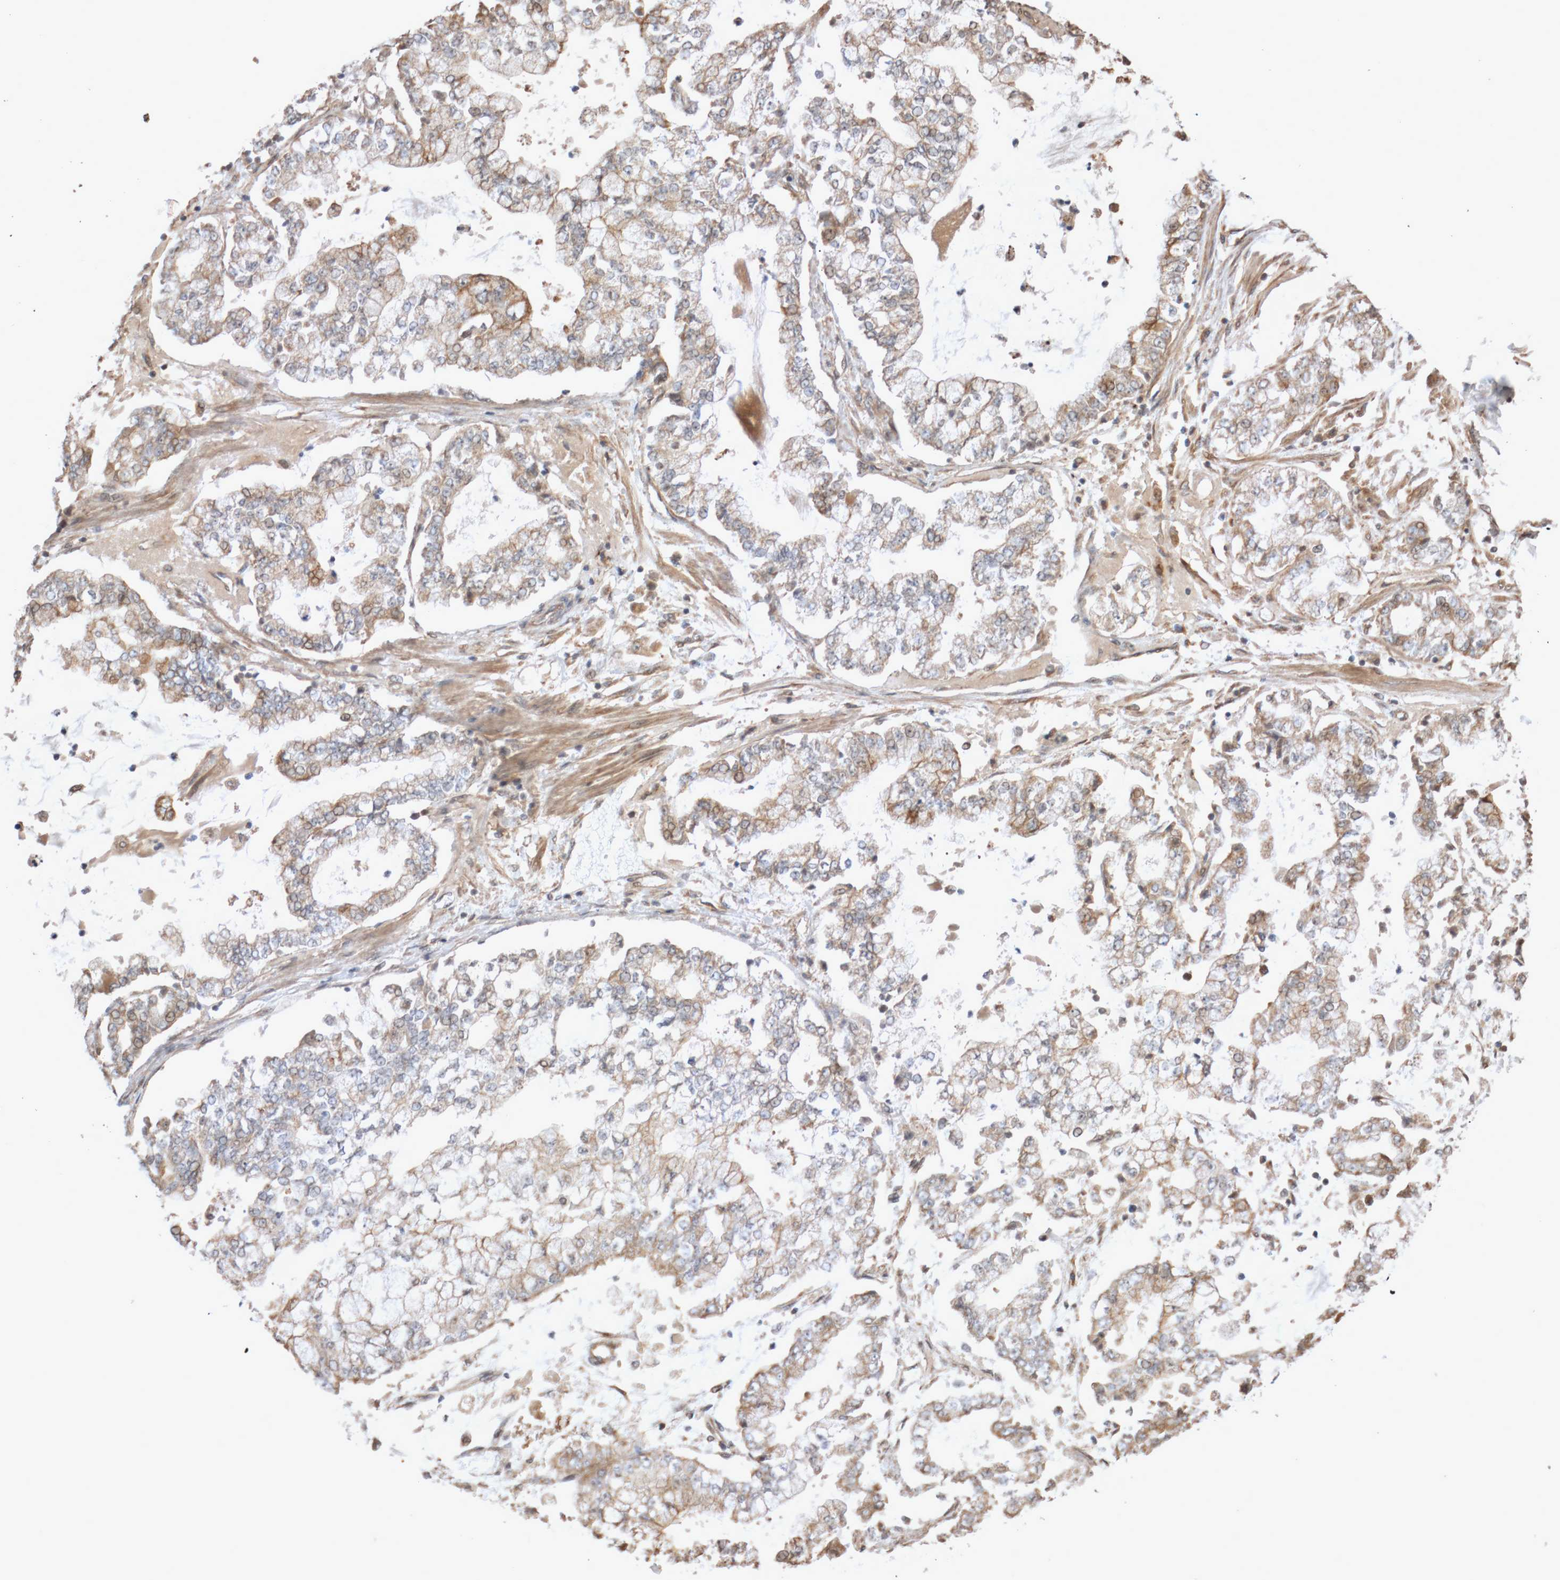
{"staining": {"intensity": "moderate", "quantity": "25%-75%", "location": "cytoplasmic/membranous"}, "tissue": "stomach cancer", "cell_type": "Tumor cells", "image_type": "cancer", "snomed": [{"axis": "morphology", "description": "Adenocarcinoma, NOS"}, {"axis": "topography", "description": "Stomach"}], "caption": "Tumor cells exhibit medium levels of moderate cytoplasmic/membranous expression in approximately 25%-75% of cells in human stomach adenocarcinoma.", "gene": "DPH7", "patient": {"sex": "male", "age": 76}}